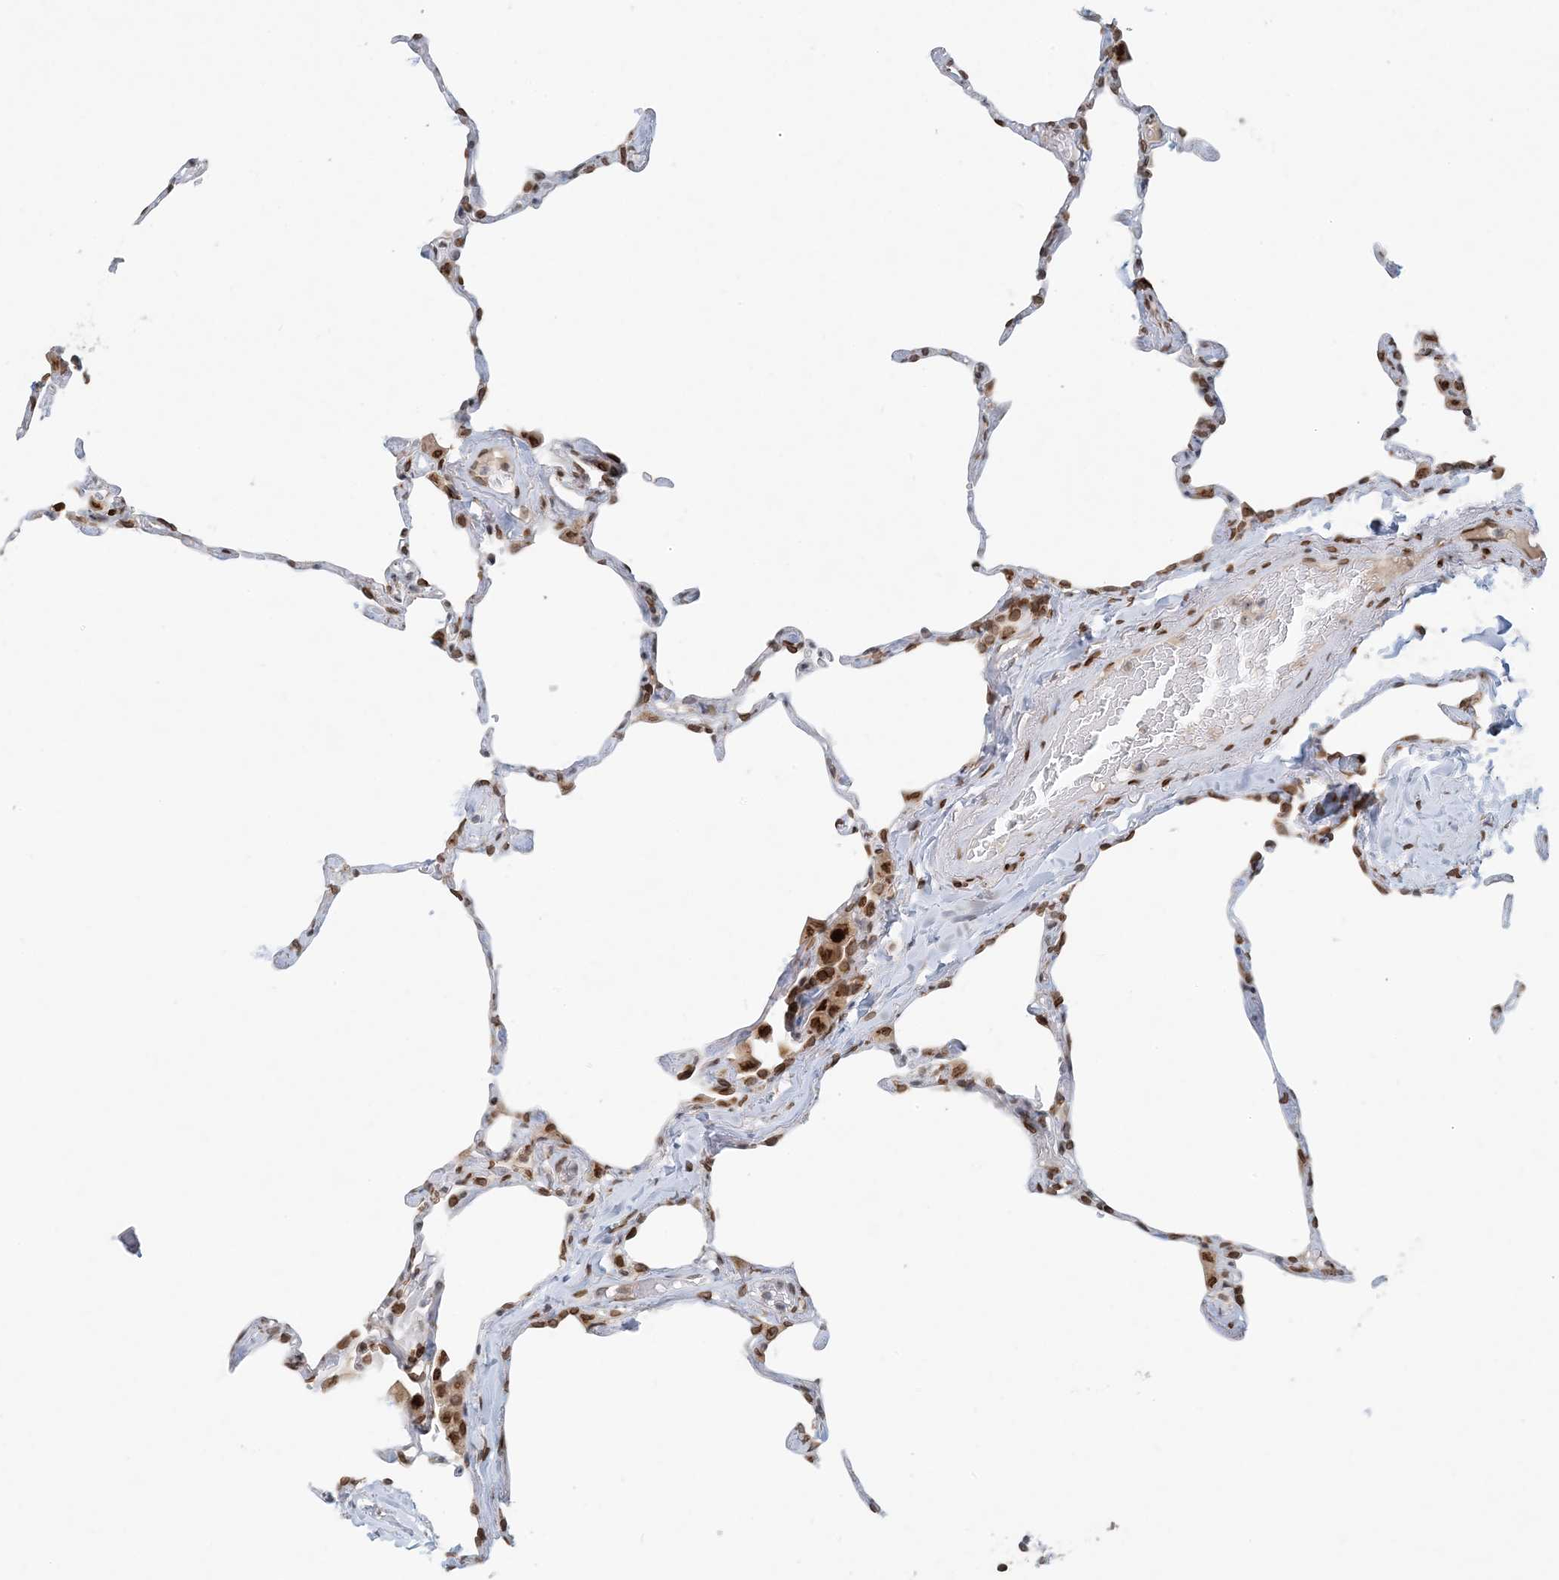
{"staining": {"intensity": "moderate", "quantity": ">75%", "location": "cytoplasmic/membranous"}, "tissue": "lung", "cell_type": "Alveolar cells", "image_type": "normal", "snomed": [{"axis": "morphology", "description": "Normal tissue, NOS"}, {"axis": "topography", "description": "Lung"}], "caption": "The histopathology image shows staining of benign lung, revealing moderate cytoplasmic/membranous protein expression (brown color) within alveolar cells. (brown staining indicates protein expression, while blue staining denotes nuclei).", "gene": "SLC35A2", "patient": {"sex": "male", "age": 65}}